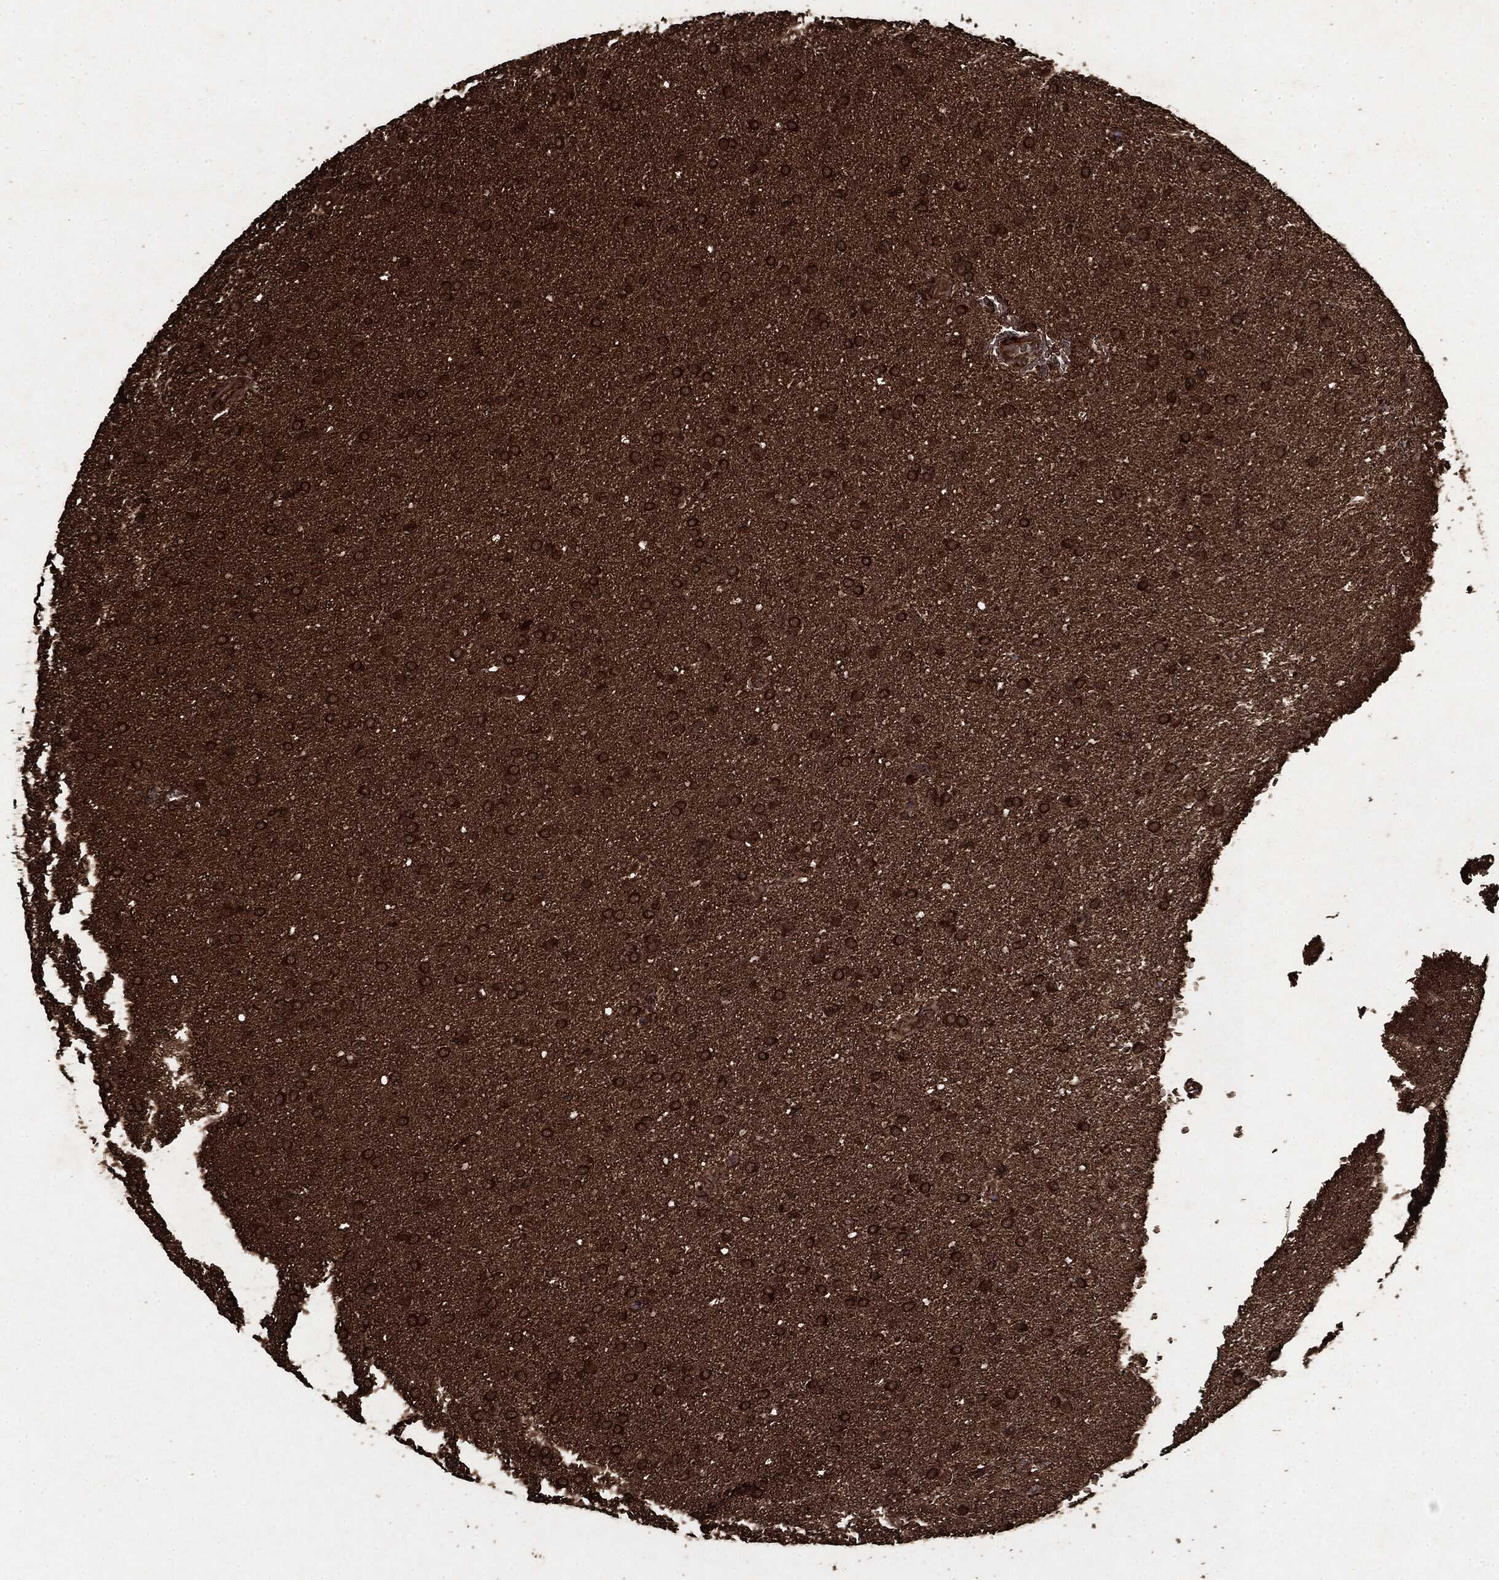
{"staining": {"intensity": "strong", "quantity": ">75%", "location": "cytoplasmic/membranous"}, "tissue": "glioma", "cell_type": "Tumor cells", "image_type": "cancer", "snomed": [{"axis": "morphology", "description": "Glioma, malignant, Low grade"}, {"axis": "topography", "description": "Brain"}], "caption": "A high-resolution image shows IHC staining of glioma, which shows strong cytoplasmic/membranous positivity in approximately >75% of tumor cells.", "gene": "ARAF", "patient": {"sex": "female", "age": 37}}